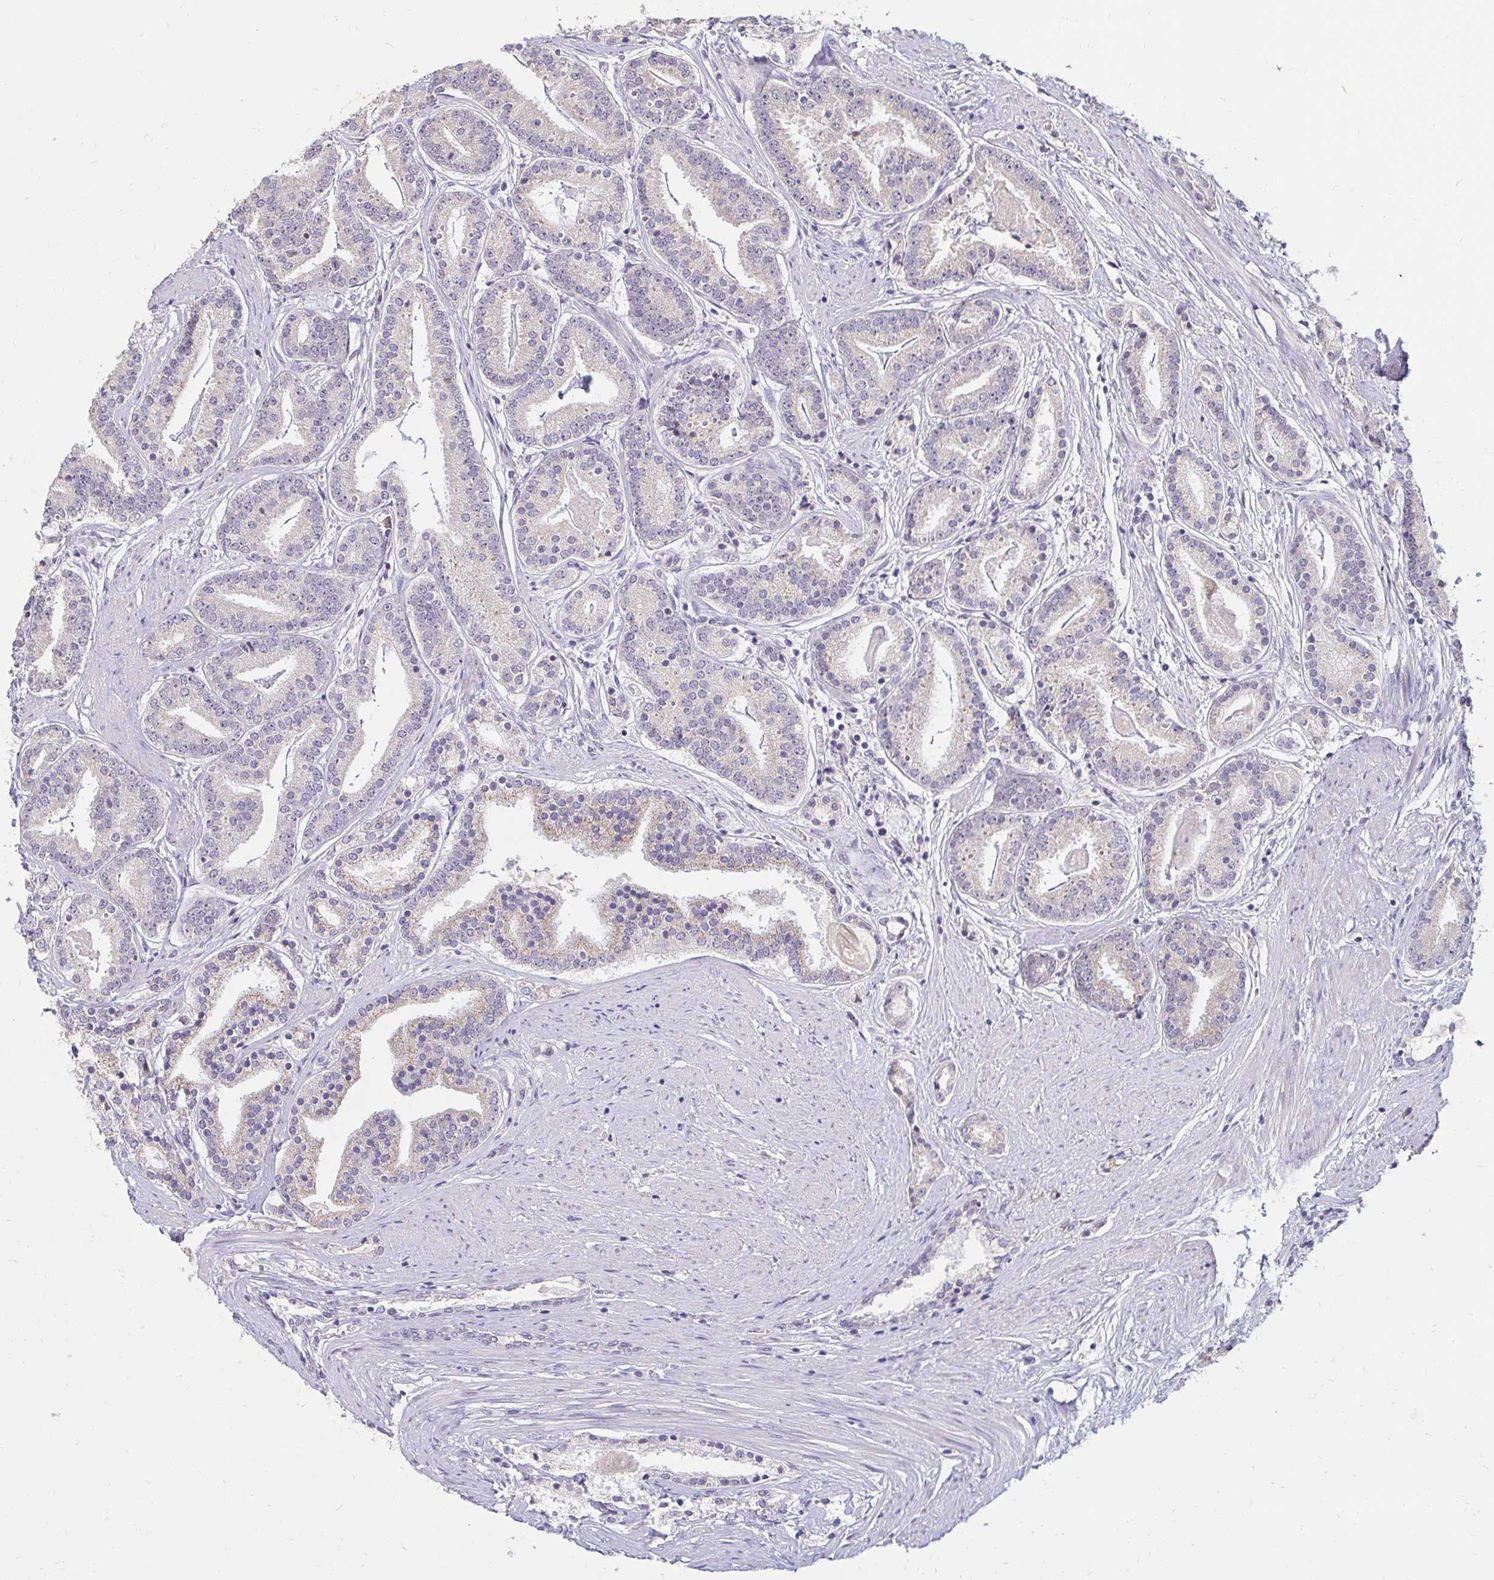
{"staining": {"intensity": "weak", "quantity": "<25%", "location": "cytoplasmic/membranous"}, "tissue": "prostate cancer", "cell_type": "Tumor cells", "image_type": "cancer", "snomed": [{"axis": "morphology", "description": "Adenocarcinoma, High grade"}, {"axis": "topography", "description": "Prostate"}], "caption": "Tumor cells are negative for brown protein staining in prostate high-grade adenocarcinoma.", "gene": "DDN", "patient": {"sex": "male", "age": 63}}